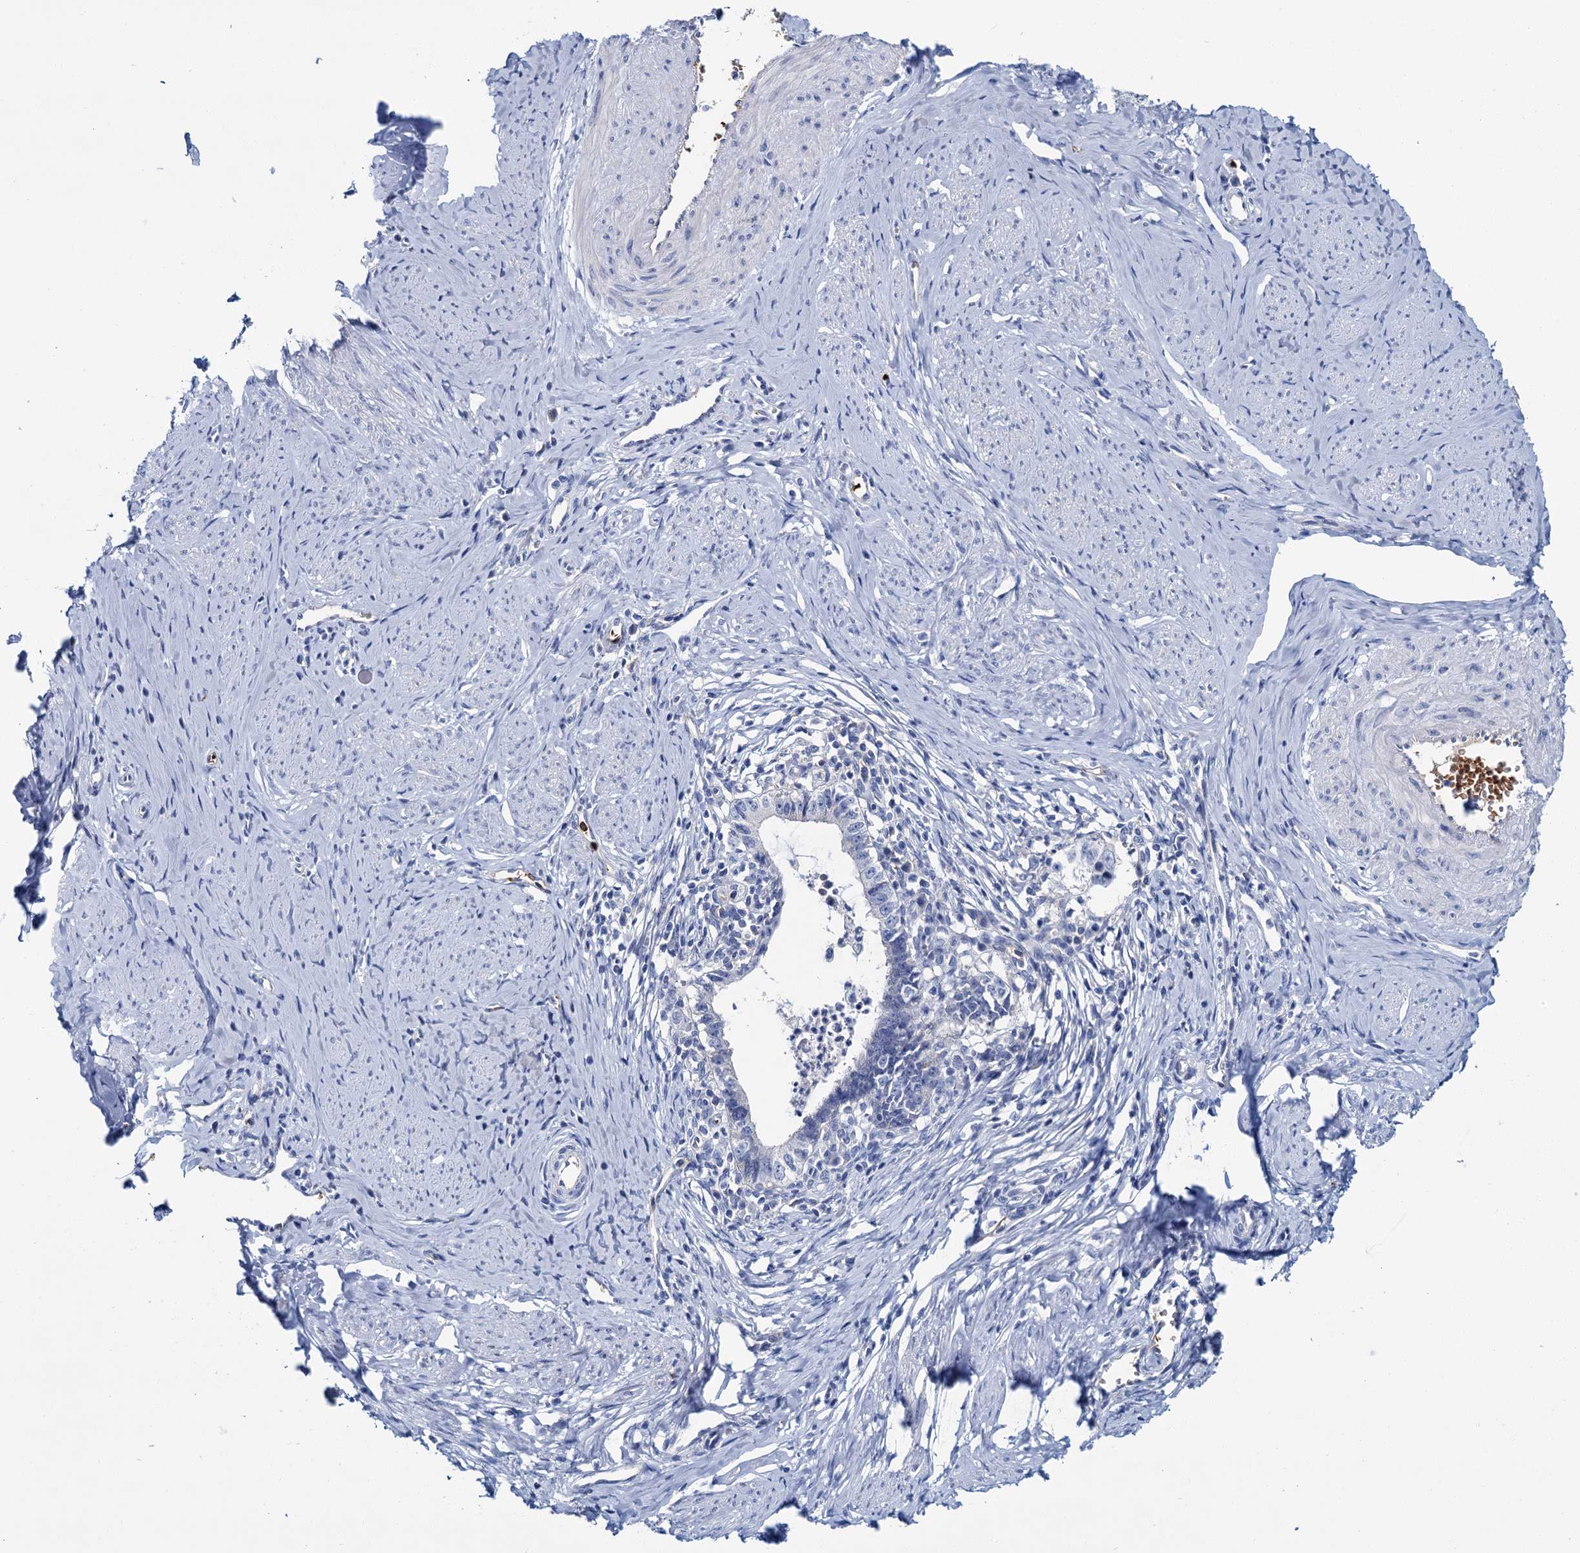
{"staining": {"intensity": "negative", "quantity": "none", "location": "none"}, "tissue": "cervical cancer", "cell_type": "Tumor cells", "image_type": "cancer", "snomed": [{"axis": "morphology", "description": "Adenocarcinoma, NOS"}, {"axis": "topography", "description": "Cervix"}], "caption": "High power microscopy image of an immunohistochemistry (IHC) histopathology image of cervical adenocarcinoma, revealing no significant expression in tumor cells.", "gene": "ATG2A", "patient": {"sex": "female", "age": 36}}